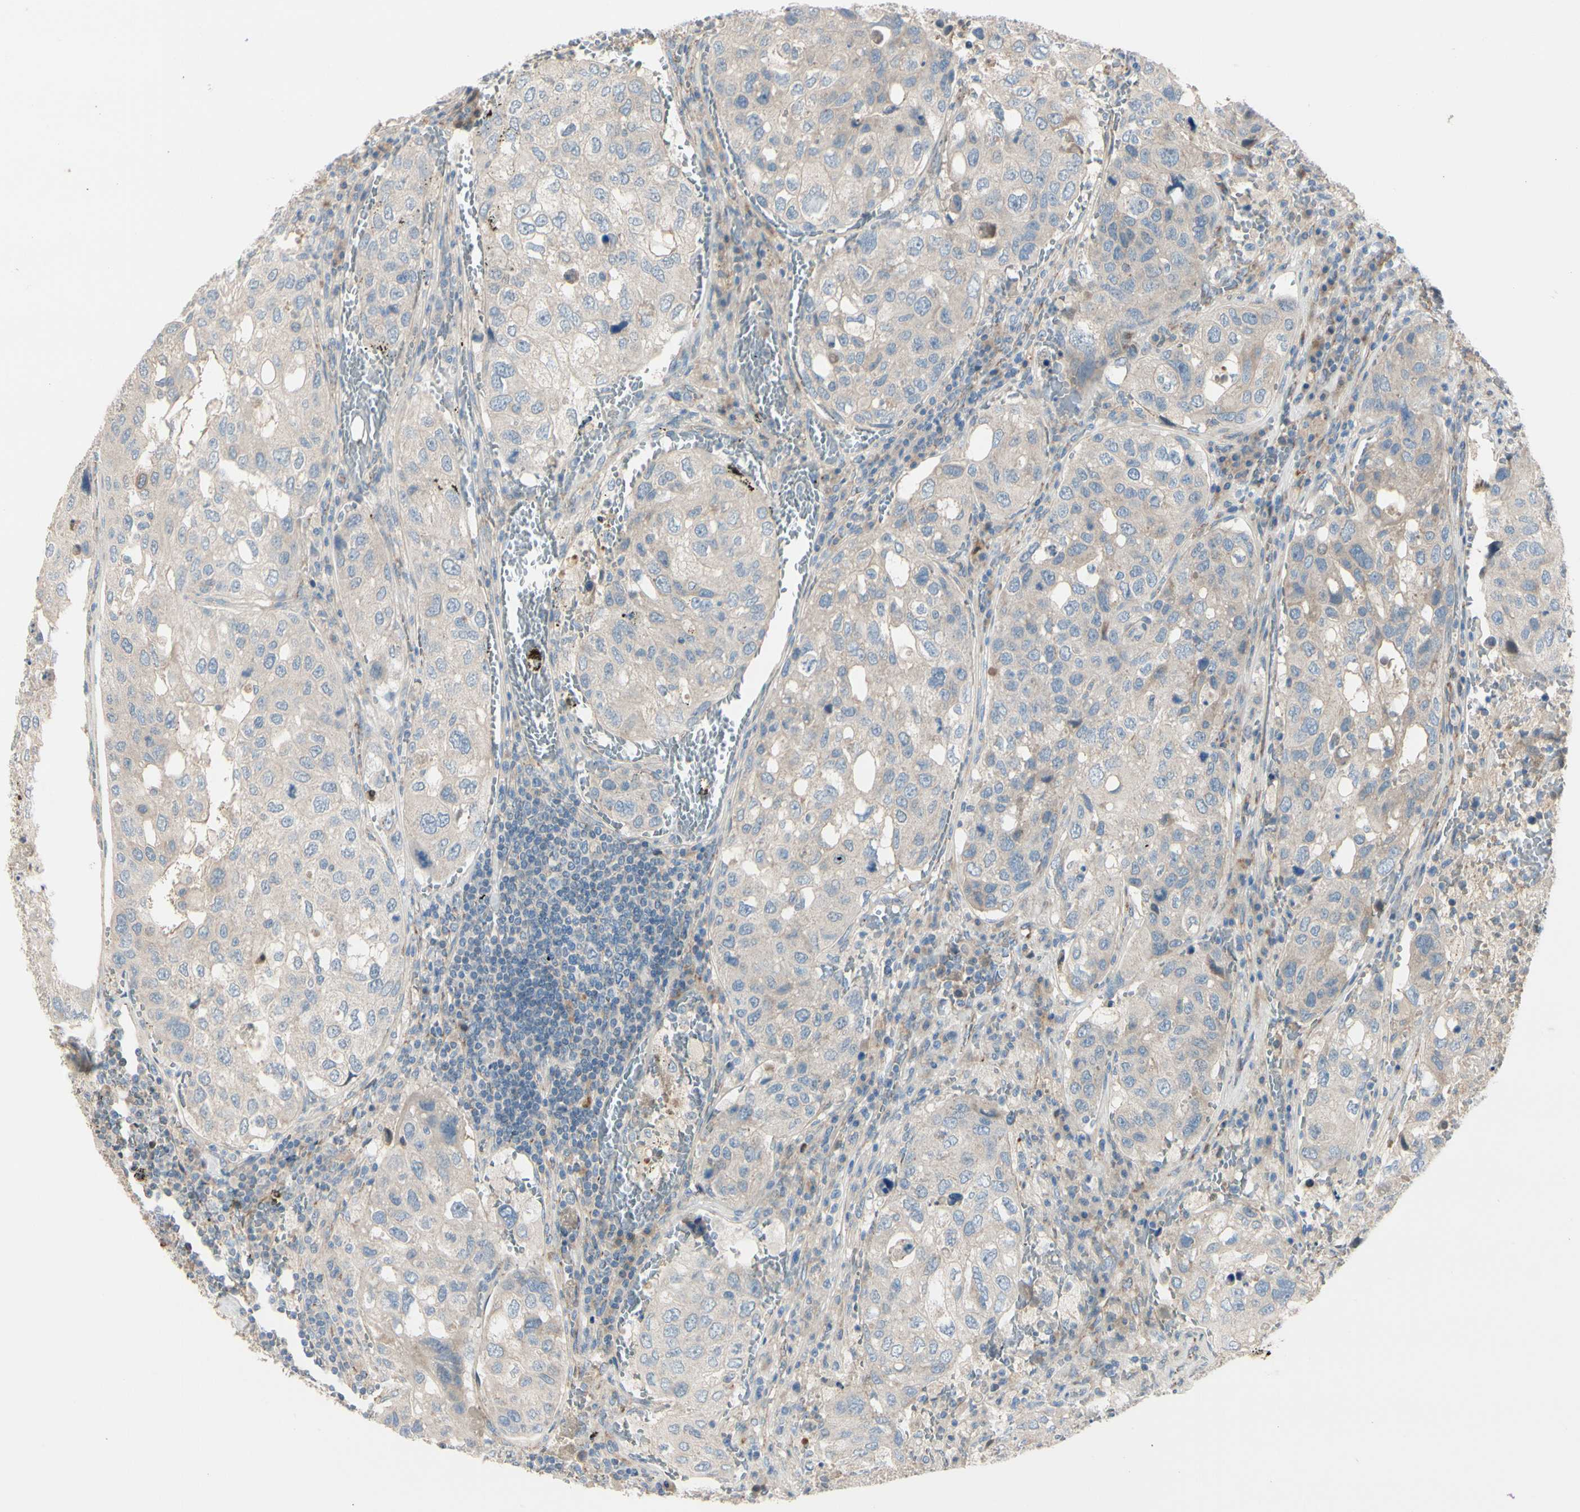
{"staining": {"intensity": "weak", "quantity": ">75%", "location": "cytoplasmic/membranous"}, "tissue": "urothelial cancer", "cell_type": "Tumor cells", "image_type": "cancer", "snomed": [{"axis": "morphology", "description": "Urothelial carcinoma, High grade"}, {"axis": "topography", "description": "Lymph node"}, {"axis": "topography", "description": "Urinary bladder"}], "caption": "IHC of high-grade urothelial carcinoma reveals low levels of weak cytoplasmic/membranous staining in about >75% of tumor cells.", "gene": "EPHA3", "patient": {"sex": "male", "age": 51}}